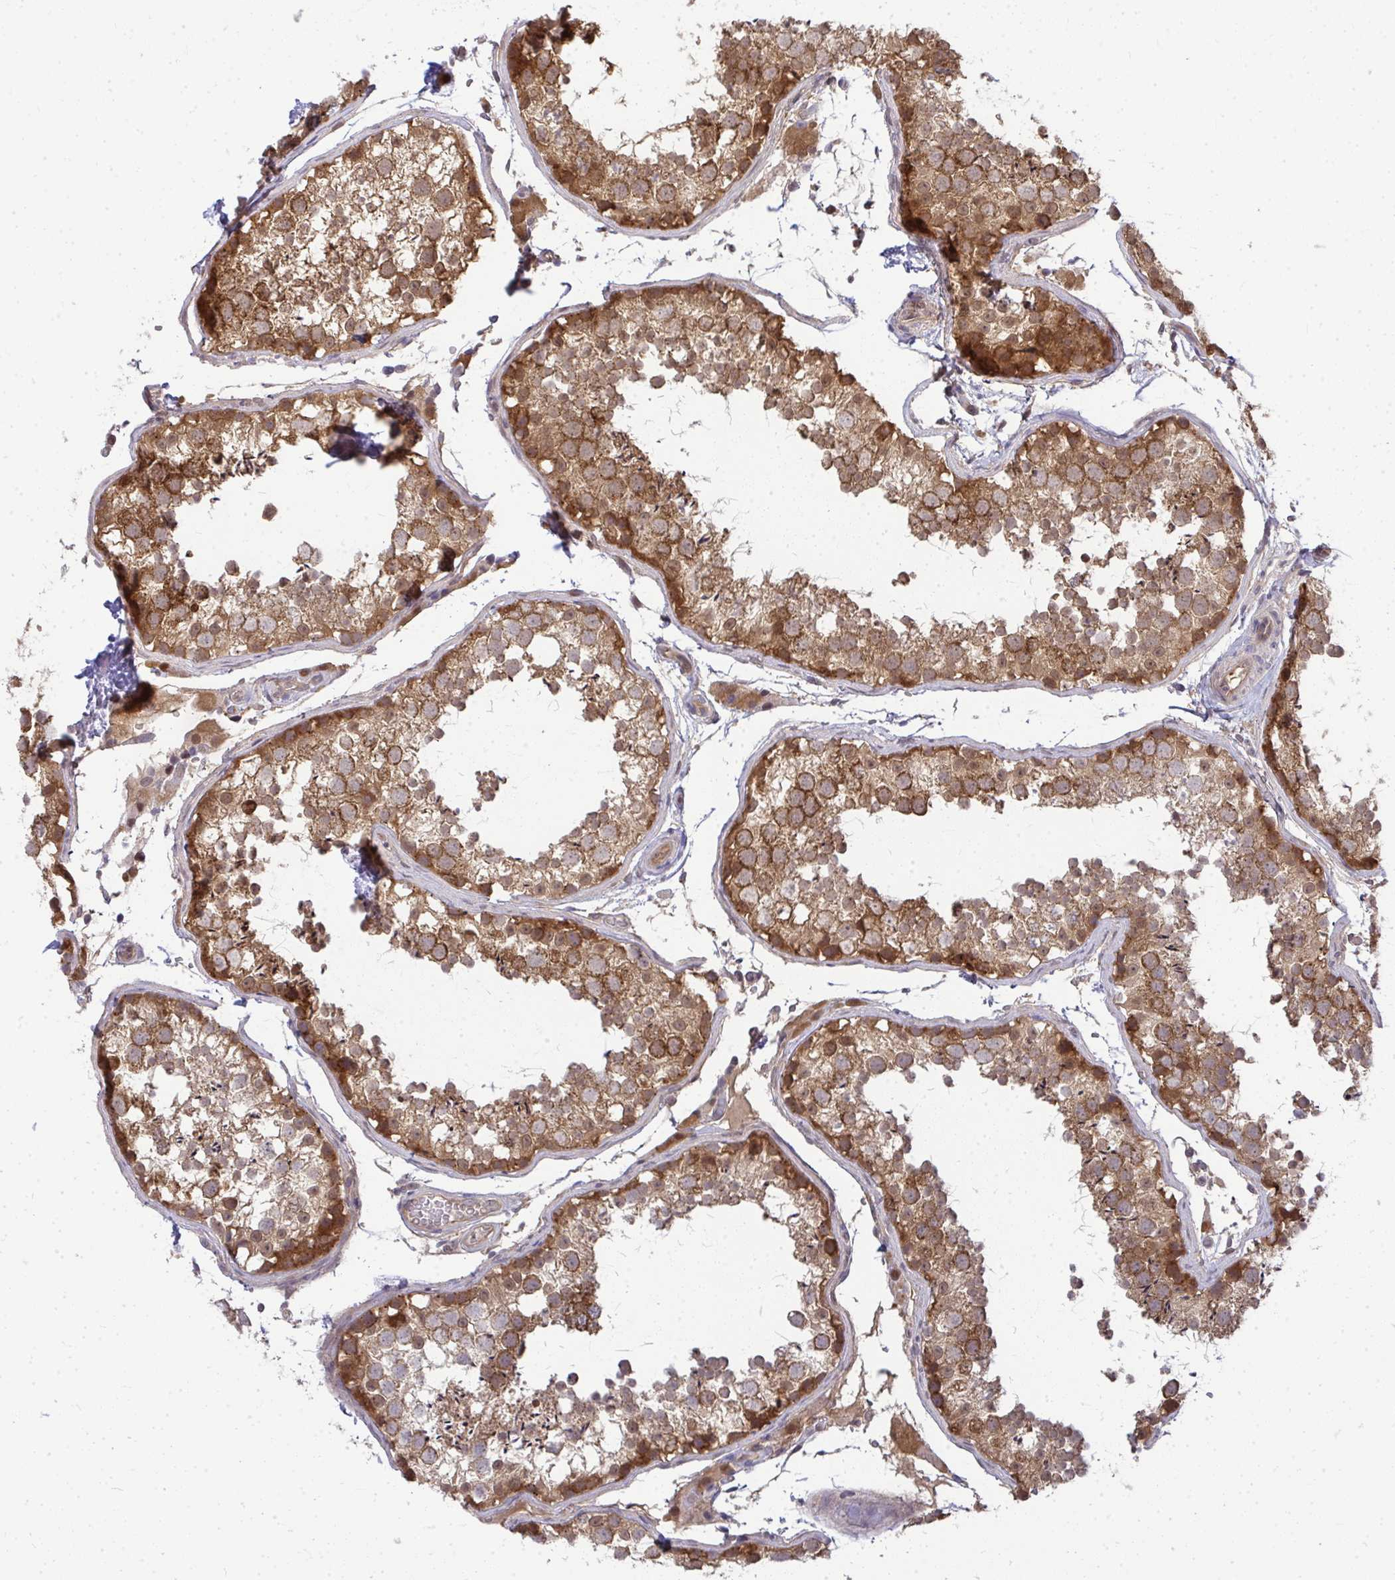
{"staining": {"intensity": "moderate", "quantity": ">75%", "location": "cytoplasmic/membranous"}, "tissue": "testis", "cell_type": "Cells in seminiferous ducts", "image_type": "normal", "snomed": [{"axis": "morphology", "description": "Normal tissue, NOS"}, {"axis": "topography", "description": "Testis"}], "caption": "Immunohistochemistry (IHC) staining of normal testis, which demonstrates medium levels of moderate cytoplasmic/membranous expression in about >75% of cells in seminiferous ducts indicating moderate cytoplasmic/membranous protein staining. The staining was performed using DAB (brown) for protein detection and nuclei were counterstained in hematoxylin (blue).", "gene": "HDHD2", "patient": {"sex": "male", "age": 29}}